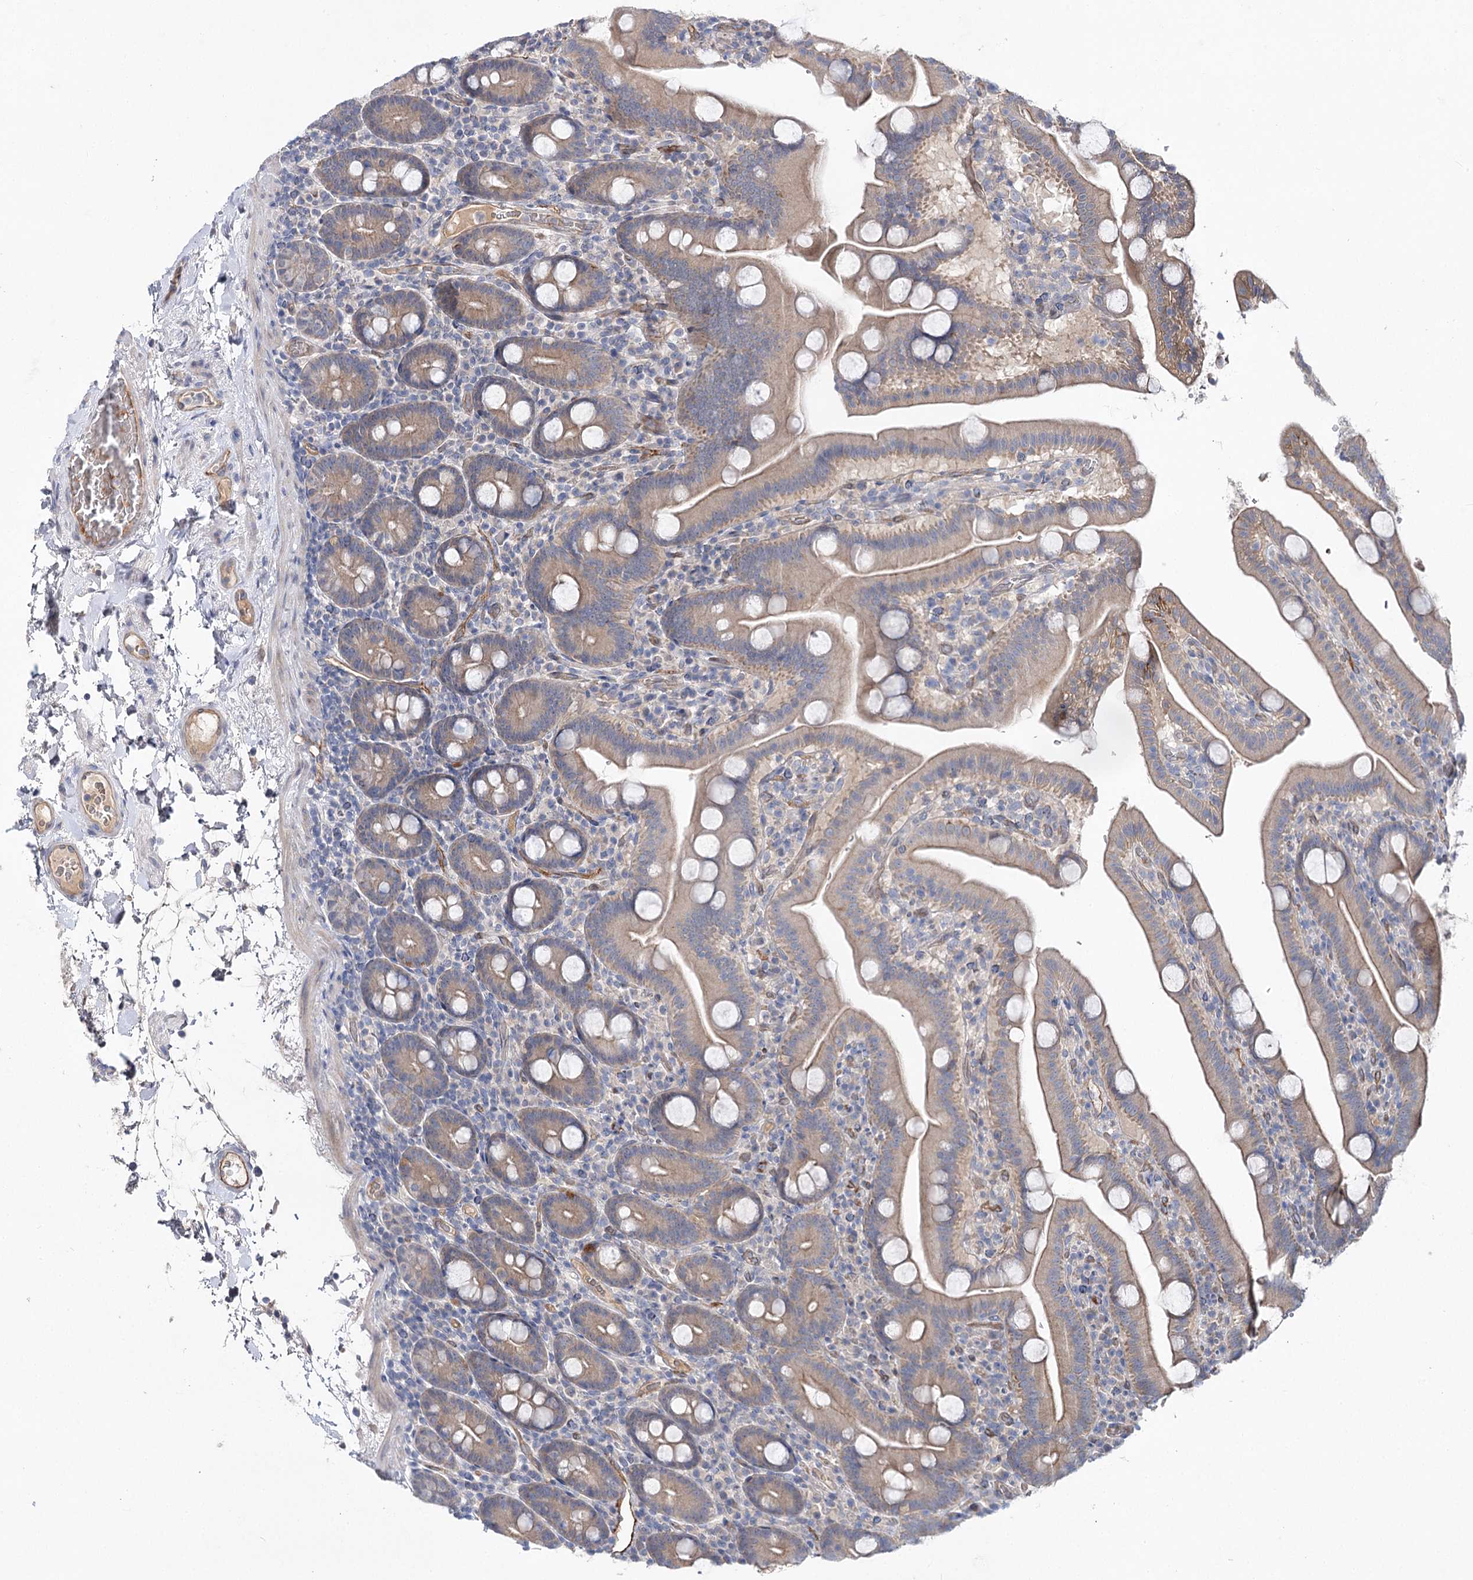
{"staining": {"intensity": "weak", "quantity": ">75%", "location": "cytoplasmic/membranous"}, "tissue": "duodenum", "cell_type": "Glandular cells", "image_type": "normal", "snomed": [{"axis": "morphology", "description": "Normal tissue, NOS"}, {"axis": "topography", "description": "Duodenum"}], "caption": "Protein staining reveals weak cytoplasmic/membranous staining in about >75% of glandular cells in benign duodenum.", "gene": "LRRC14B", "patient": {"sex": "male", "age": 55}}